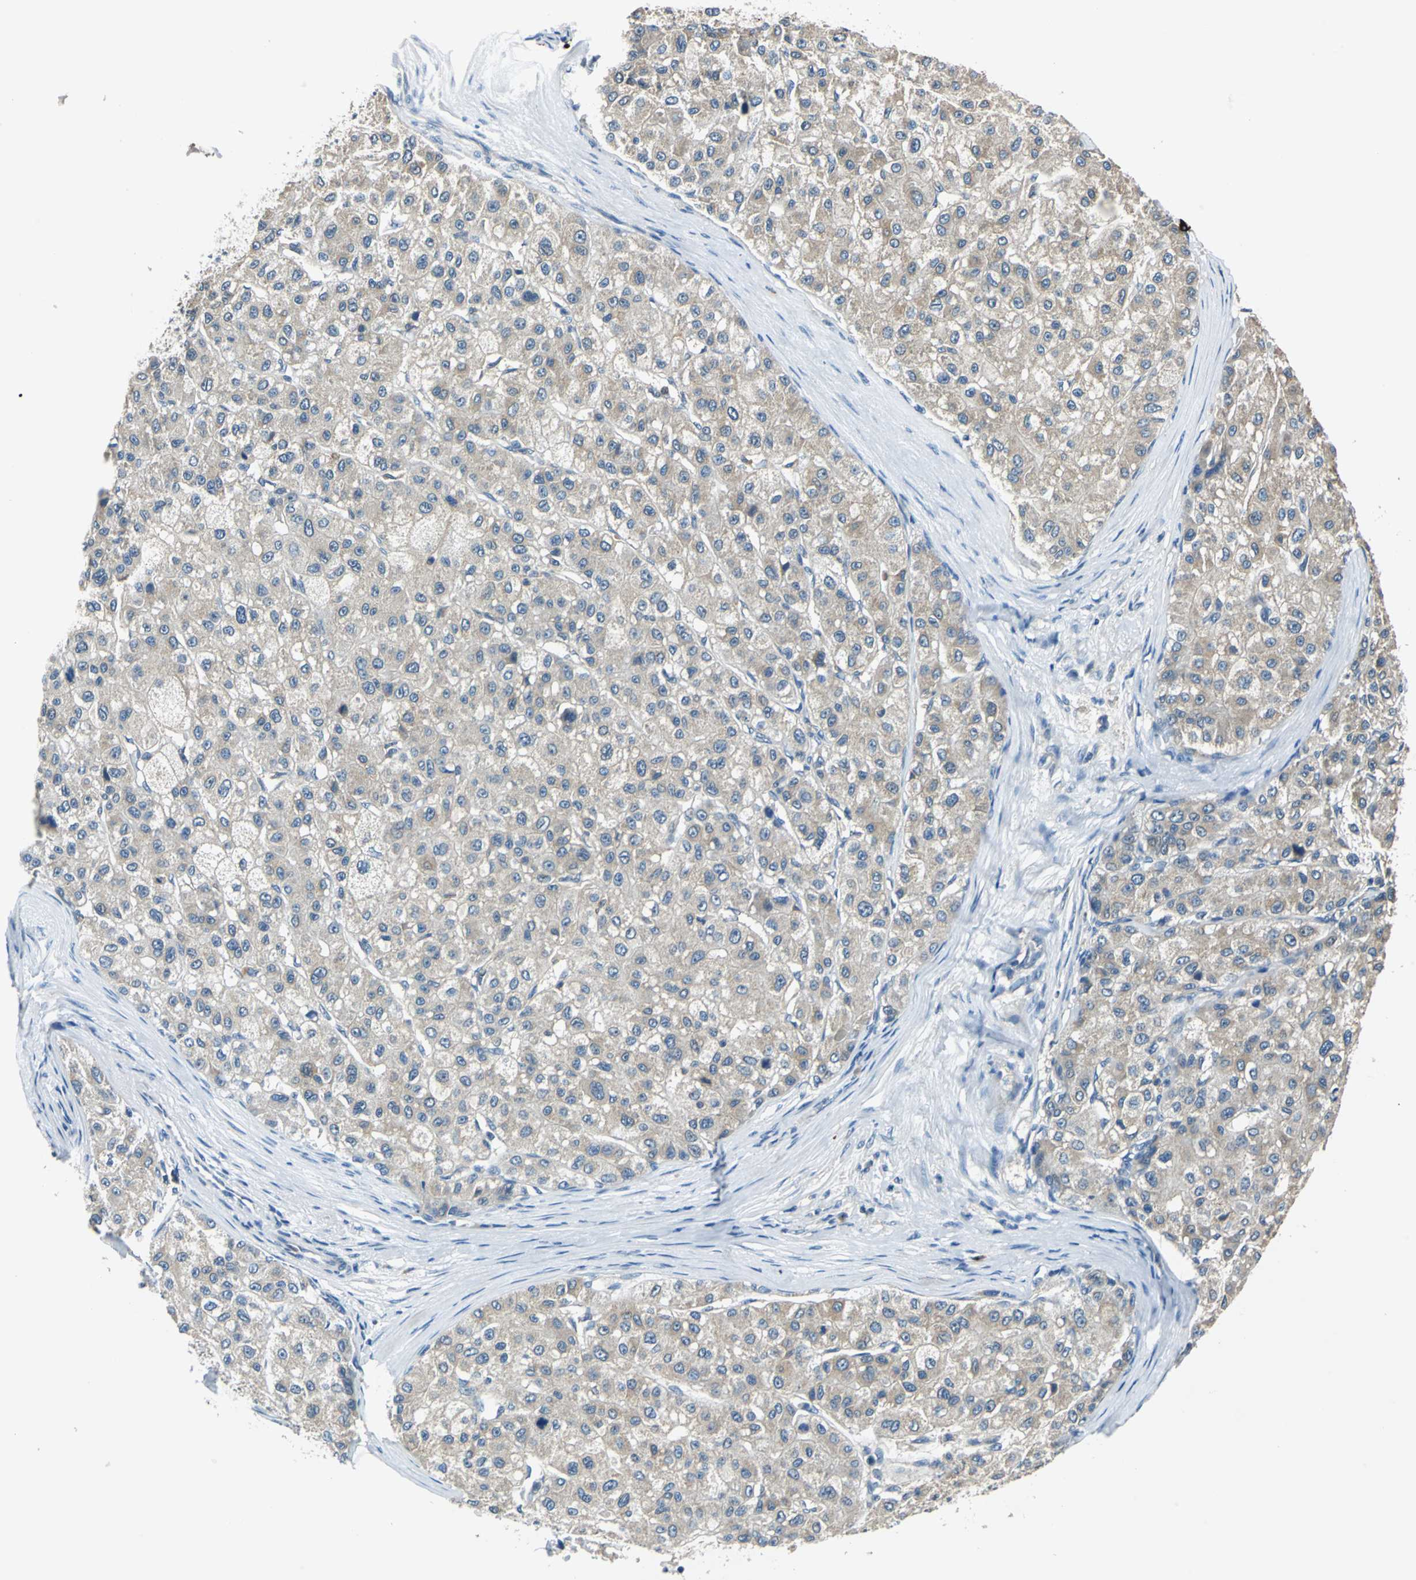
{"staining": {"intensity": "weak", "quantity": ">75%", "location": "cytoplasmic/membranous"}, "tissue": "liver cancer", "cell_type": "Tumor cells", "image_type": "cancer", "snomed": [{"axis": "morphology", "description": "Carcinoma, Hepatocellular, NOS"}, {"axis": "topography", "description": "Liver"}], "caption": "DAB immunohistochemical staining of liver hepatocellular carcinoma reveals weak cytoplasmic/membranous protein staining in about >75% of tumor cells. (DAB IHC, brown staining for protein, blue staining for nuclei).", "gene": "CPA3", "patient": {"sex": "male", "age": 80}}